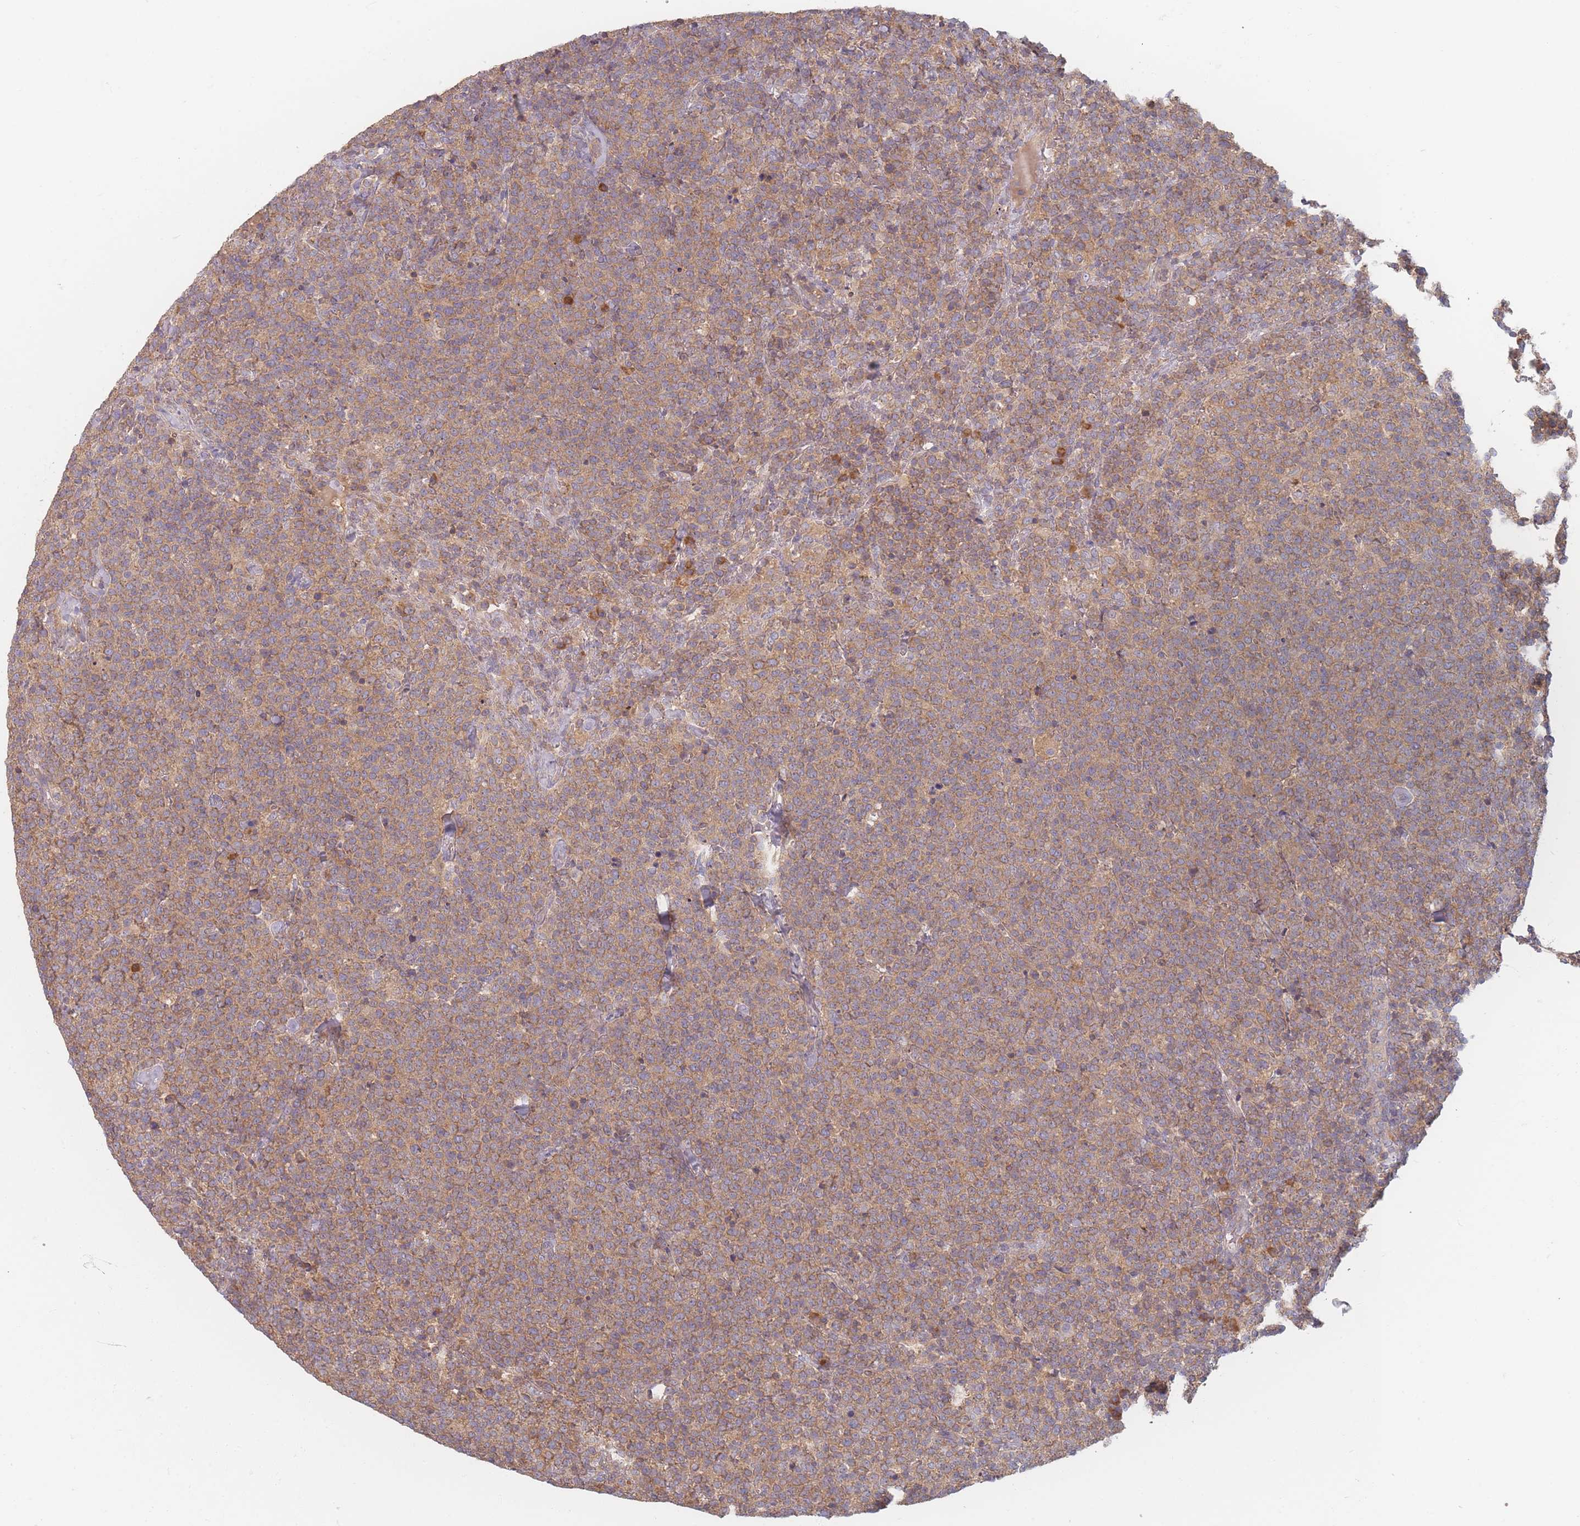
{"staining": {"intensity": "moderate", "quantity": ">75%", "location": "cytoplasmic/membranous"}, "tissue": "lymphoma", "cell_type": "Tumor cells", "image_type": "cancer", "snomed": [{"axis": "morphology", "description": "Malignant lymphoma, non-Hodgkin's type, High grade"}, {"axis": "topography", "description": "Lymph node"}], "caption": "This photomicrograph reveals lymphoma stained with immunohistochemistry (IHC) to label a protein in brown. The cytoplasmic/membranous of tumor cells show moderate positivity for the protein. Nuclei are counter-stained blue.", "gene": "SLC35F3", "patient": {"sex": "male", "age": 61}}